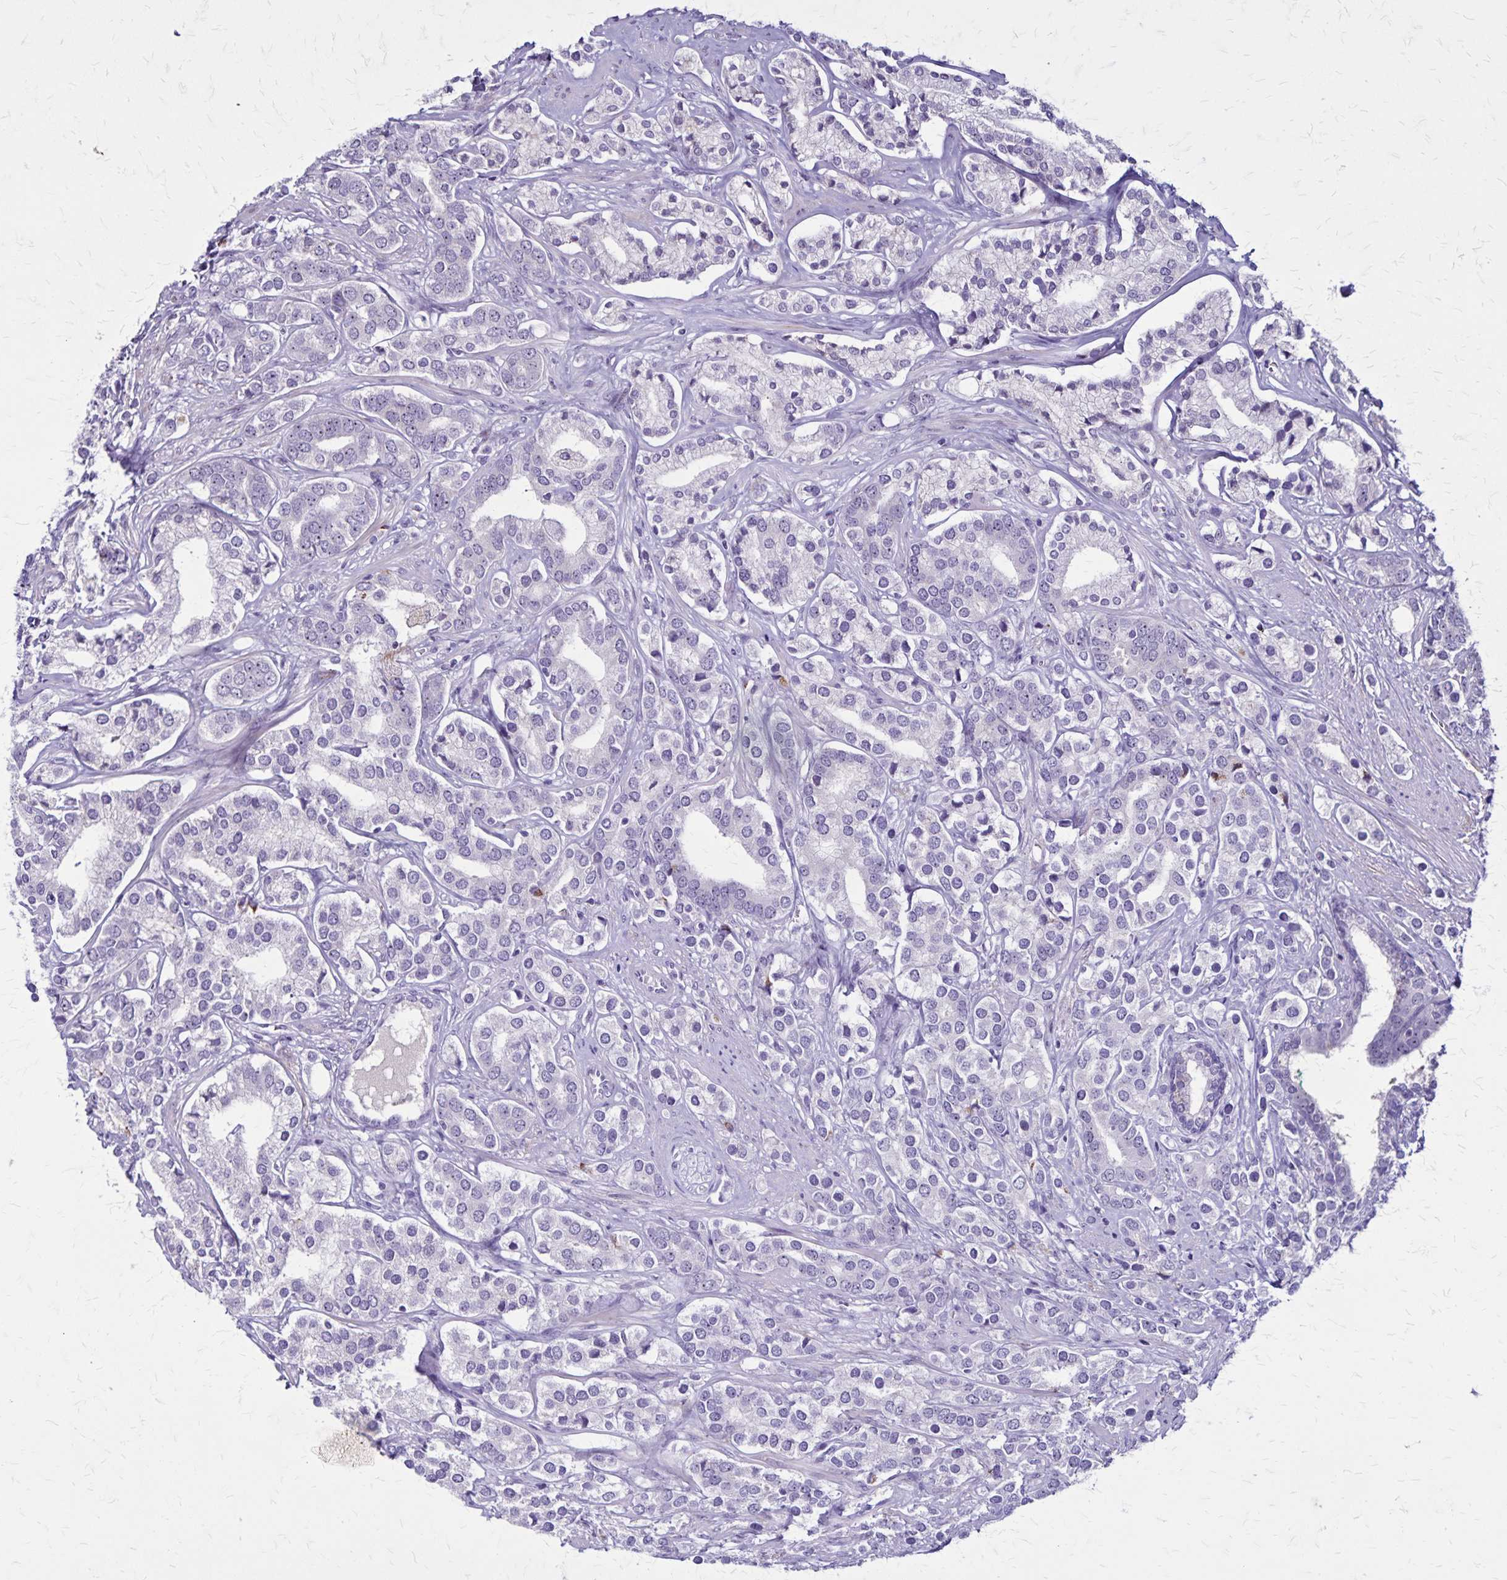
{"staining": {"intensity": "negative", "quantity": "none", "location": "none"}, "tissue": "prostate cancer", "cell_type": "Tumor cells", "image_type": "cancer", "snomed": [{"axis": "morphology", "description": "Adenocarcinoma, High grade"}, {"axis": "topography", "description": "Prostate"}], "caption": "Immunohistochemical staining of prostate cancer (high-grade adenocarcinoma) reveals no significant expression in tumor cells.", "gene": "OR51B5", "patient": {"sex": "male", "age": 58}}